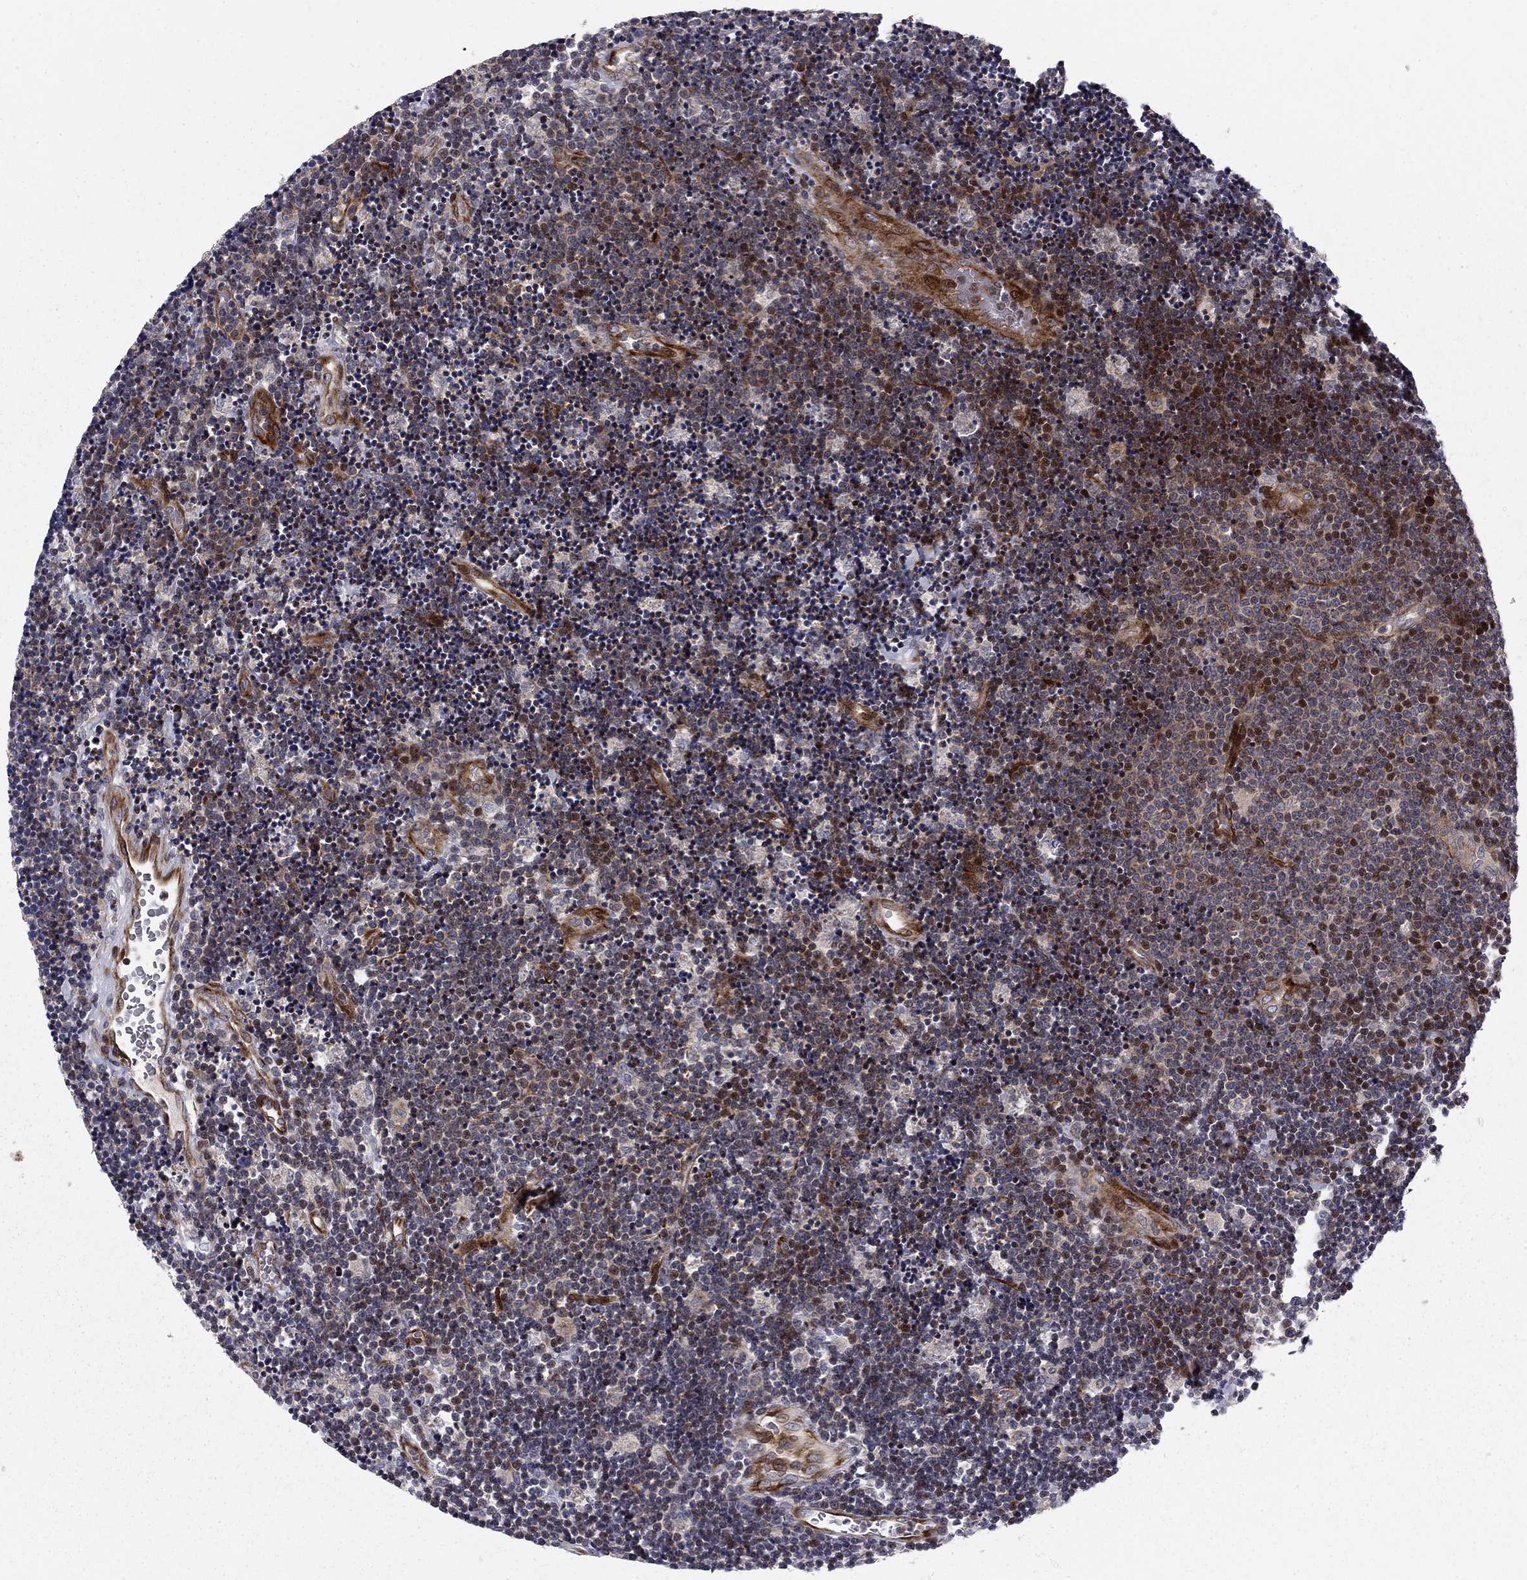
{"staining": {"intensity": "strong", "quantity": "<25%", "location": "cytoplasmic/membranous,nuclear"}, "tissue": "lymphoma", "cell_type": "Tumor cells", "image_type": "cancer", "snomed": [{"axis": "morphology", "description": "Malignant lymphoma, non-Hodgkin's type, Low grade"}, {"axis": "topography", "description": "Brain"}], "caption": "Low-grade malignant lymphoma, non-Hodgkin's type tissue reveals strong cytoplasmic/membranous and nuclear positivity in approximately <25% of tumor cells, visualized by immunohistochemistry.", "gene": "MIOS", "patient": {"sex": "female", "age": 66}}